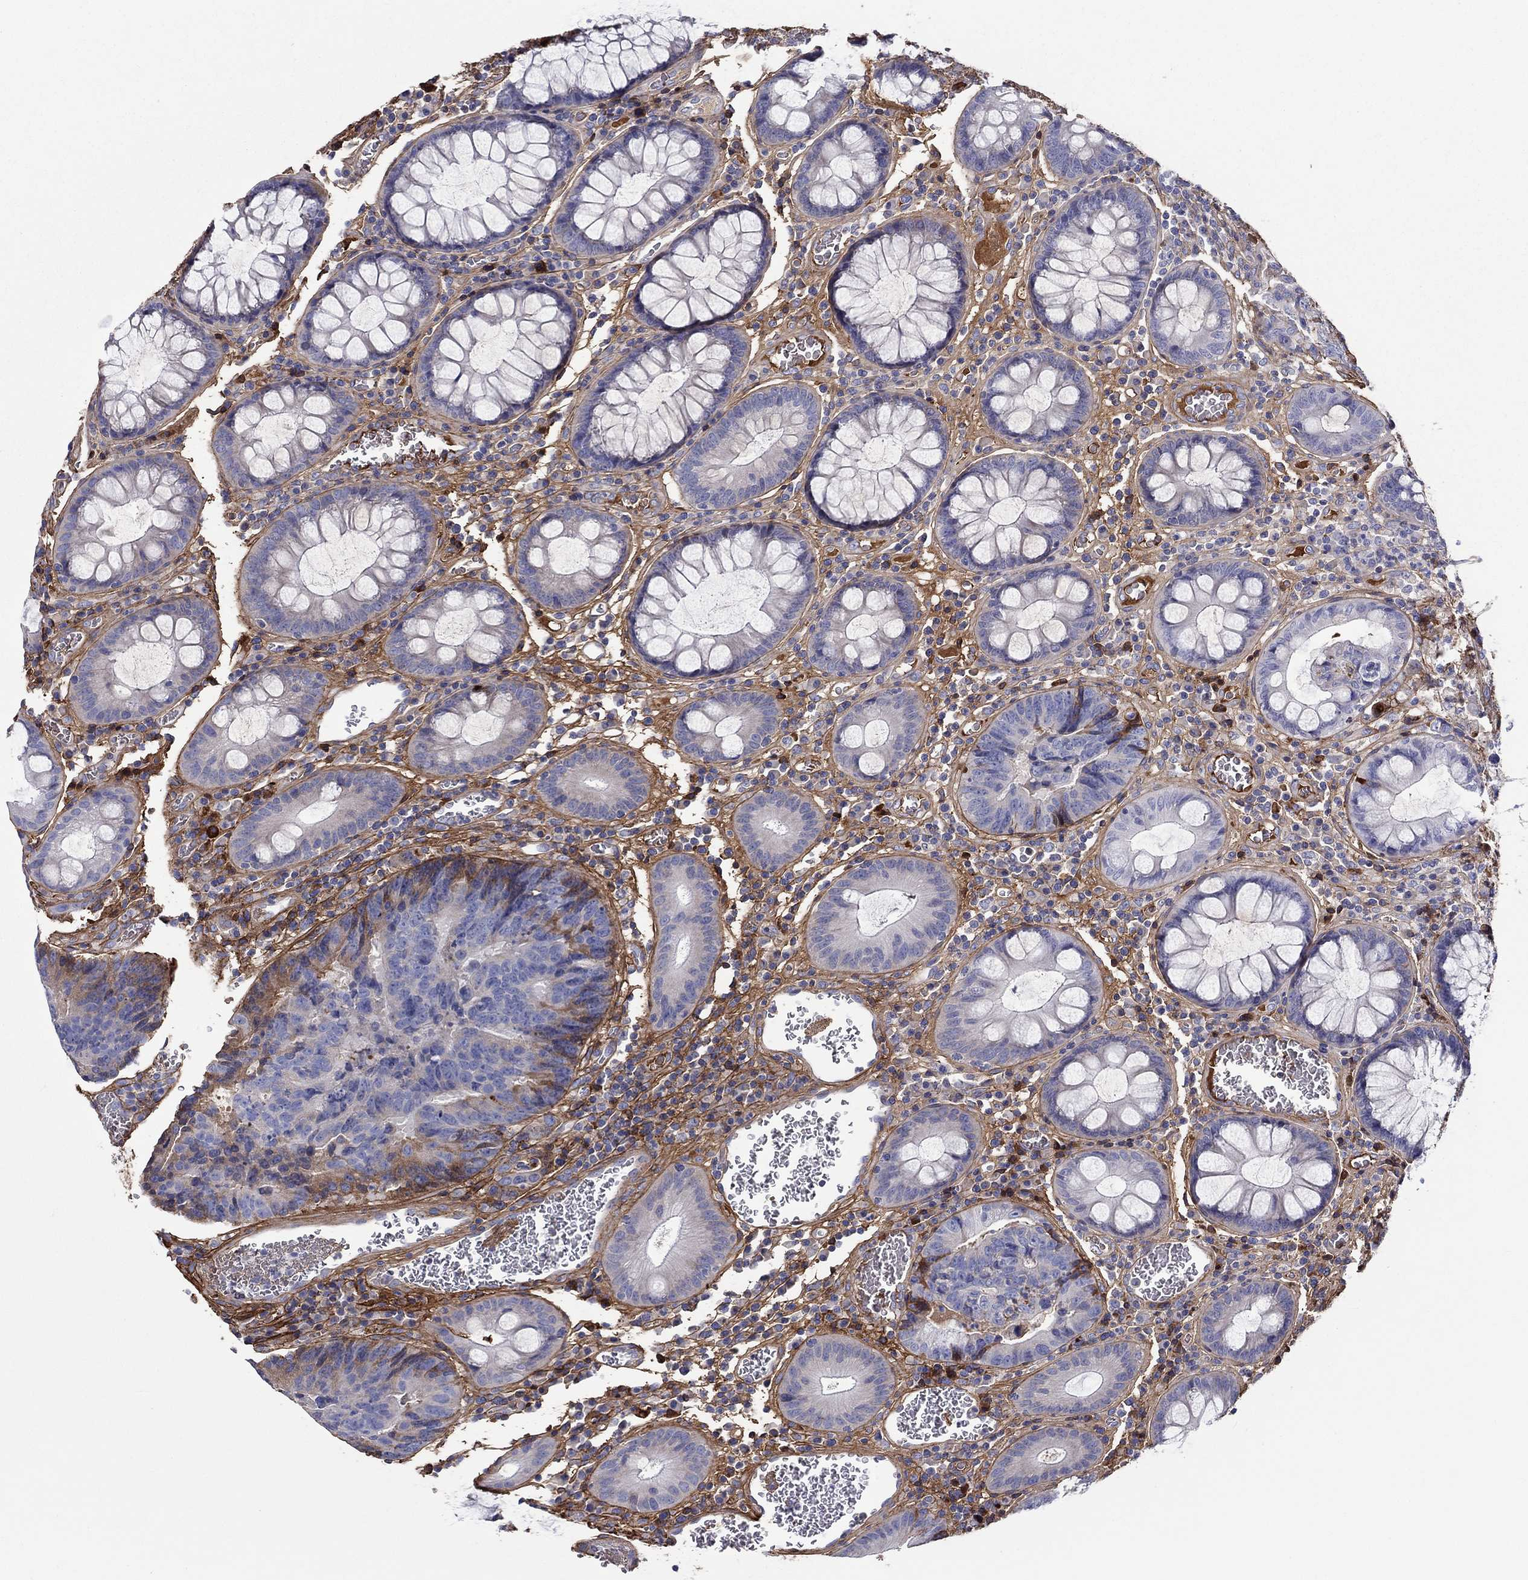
{"staining": {"intensity": "moderate", "quantity": "<25%", "location": "cytoplasmic/membranous"}, "tissue": "colorectal cancer", "cell_type": "Tumor cells", "image_type": "cancer", "snomed": [{"axis": "morphology", "description": "Adenocarcinoma, NOS"}, {"axis": "topography", "description": "Colon"}], "caption": "Brown immunohistochemical staining in adenocarcinoma (colorectal) reveals moderate cytoplasmic/membranous positivity in about <25% of tumor cells. (brown staining indicates protein expression, while blue staining denotes nuclei).", "gene": "TGFBI", "patient": {"sex": "female", "age": 48}}